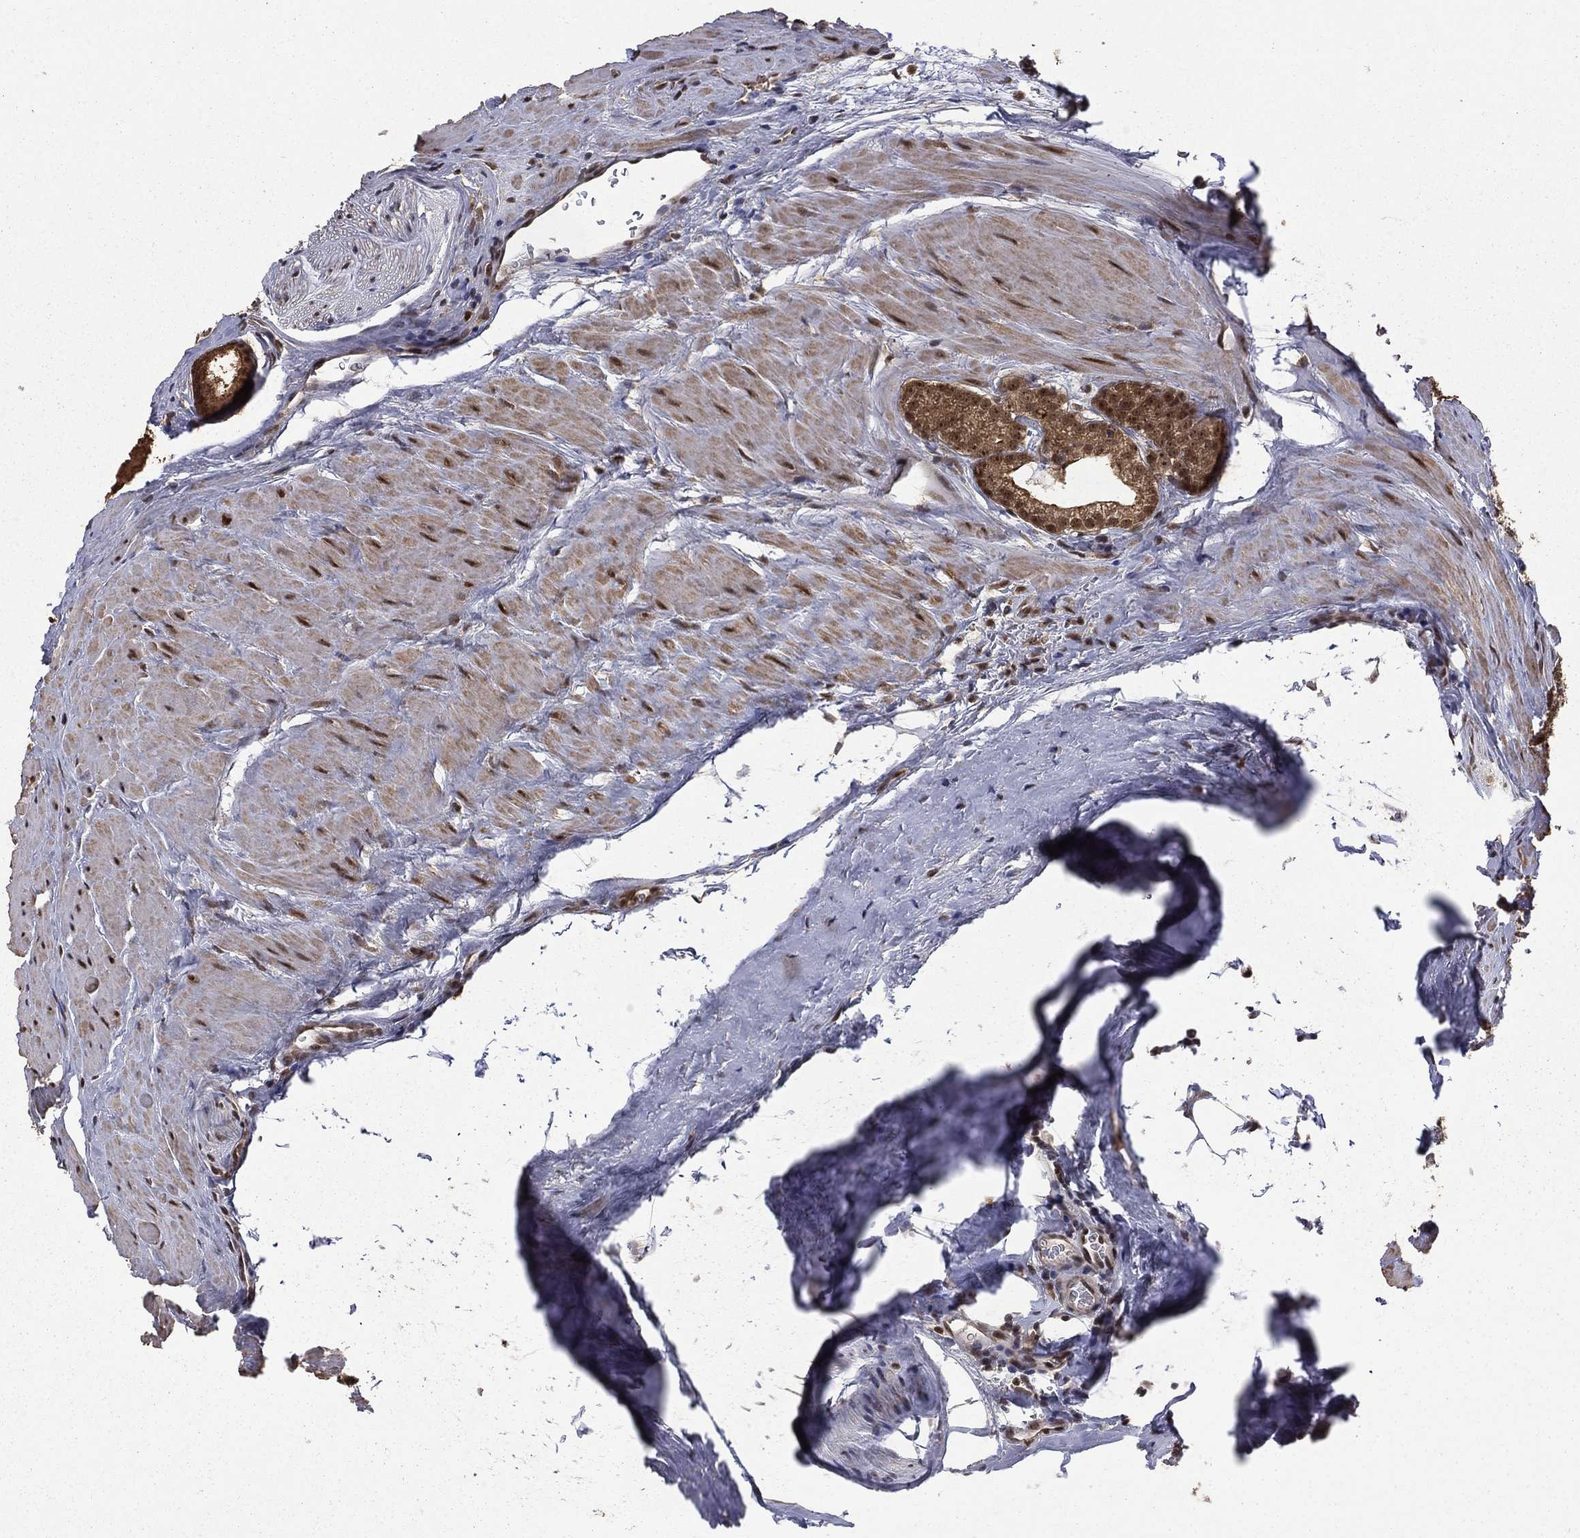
{"staining": {"intensity": "strong", "quantity": "<25%", "location": "cytoplasmic/membranous,nuclear"}, "tissue": "prostate cancer", "cell_type": "Tumor cells", "image_type": "cancer", "snomed": [{"axis": "morphology", "description": "Adenocarcinoma, NOS"}, {"axis": "topography", "description": "Prostate"}], "caption": "Immunohistochemical staining of prostate cancer (adenocarcinoma) demonstrates strong cytoplasmic/membranous and nuclear protein positivity in approximately <25% of tumor cells. (Stains: DAB in brown, nuclei in blue, Microscopy: brightfield microscopy at high magnification).", "gene": "JMJD6", "patient": {"sex": "male", "age": 61}}